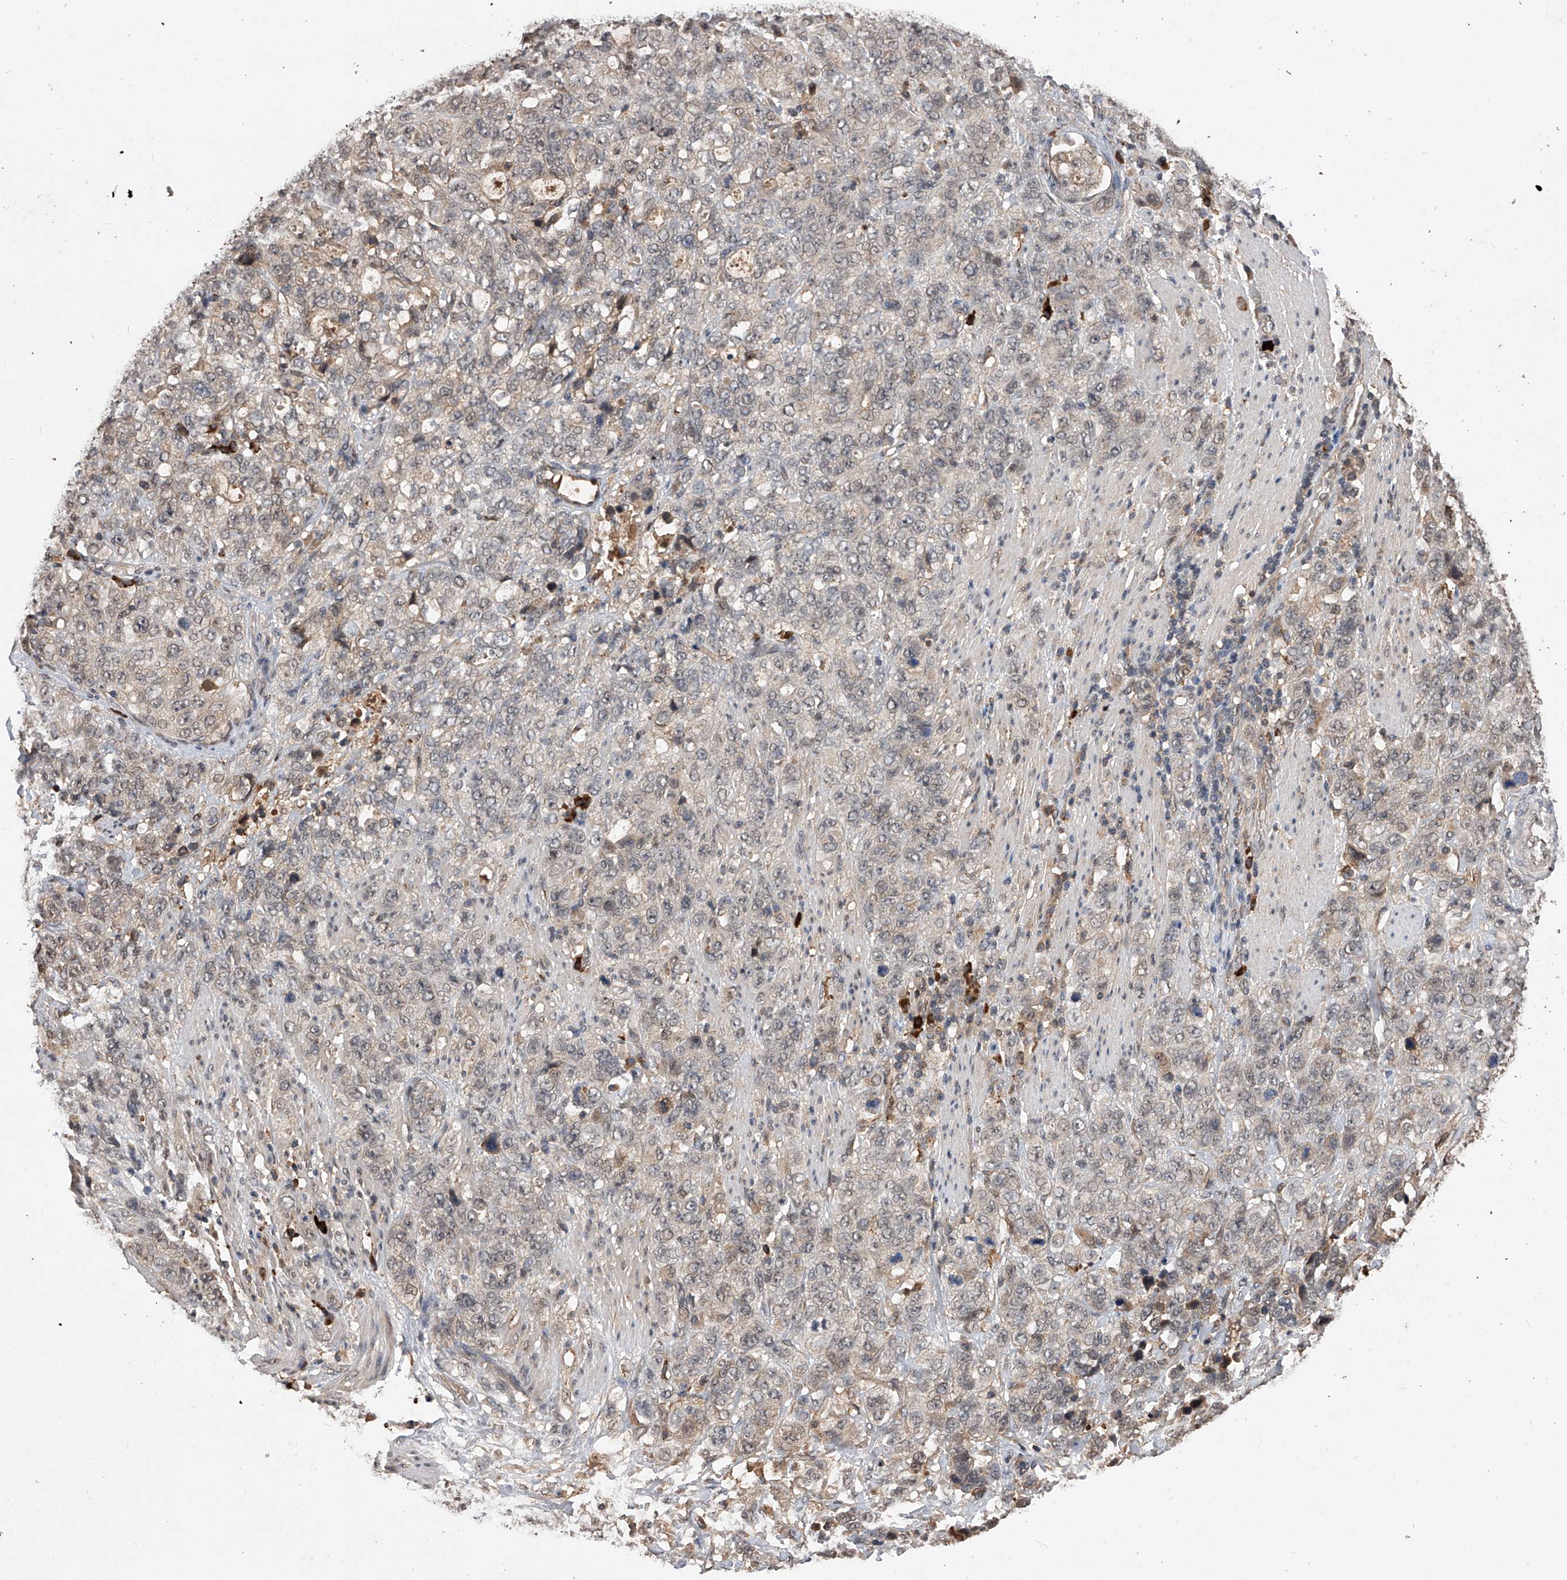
{"staining": {"intensity": "weak", "quantity": "<25%", "location": "cytoplasmic/membranous"}, "tissue": "stomach cancer", "cell_type": "Tumor cells", "image_type": "cancer", "snomed": [{"axis": "morphology", "description": "Adenocarcinoma, NOS"}, {"axis": "topography", "description": "Stomach"}], "caption": "Immunohistochemical staining of human adenocarcinoma (stomach) shows no significant positivity in tumor cells.", "gene": "CFAP410", "patient": {"sex": "male", "age": 48}}